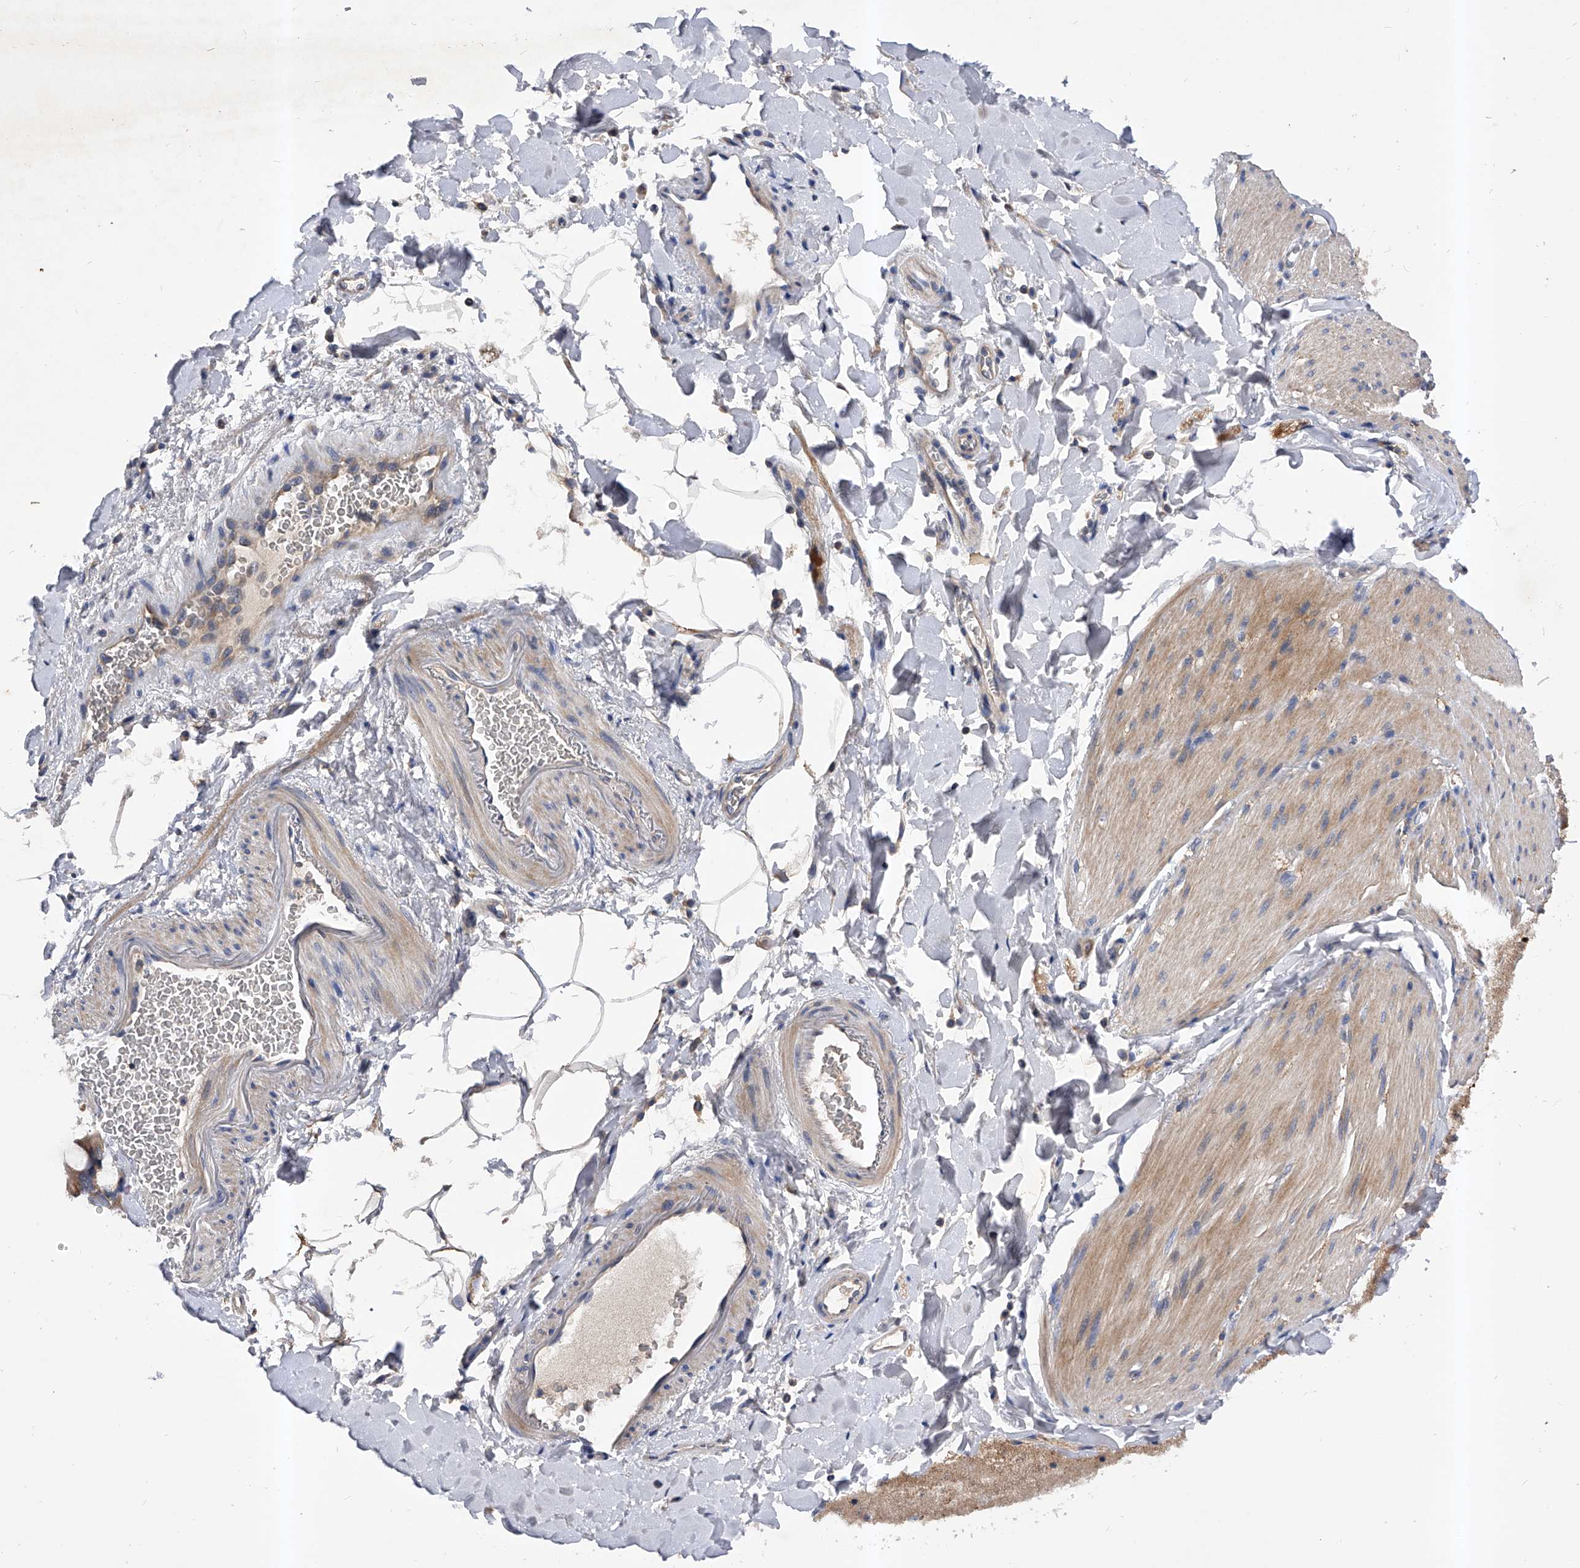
{"staining": {"intensity": "moderate", "quantity": "<25%", "location": "cytoplasmic/membranous"}, "tissue": "smooth muscle", "cell_type": "Smooth muscle cells", "image_type": "normal", "snomed": [{"axis": "morphology", "description": "Normal tissue, NOS"}, {"axis": "topography", "description": "Smooth muscle"}, {"axis": "topography", "description": "Small intestine"}], "caption": "DAB (3,3'-diaminobenzidine) immunohistochemical staining of unremarkable human smooth muscle shows moderate cytoplasmic/membranous protein expression in approximately <25% of smooth muscle cells. (Stains: DAB in brown, nuclei in blue, Microscopy: brightfield microscopy at high magnification).", "gene": "ARL4C", "patient": {"sex": "female", "age": 84}}